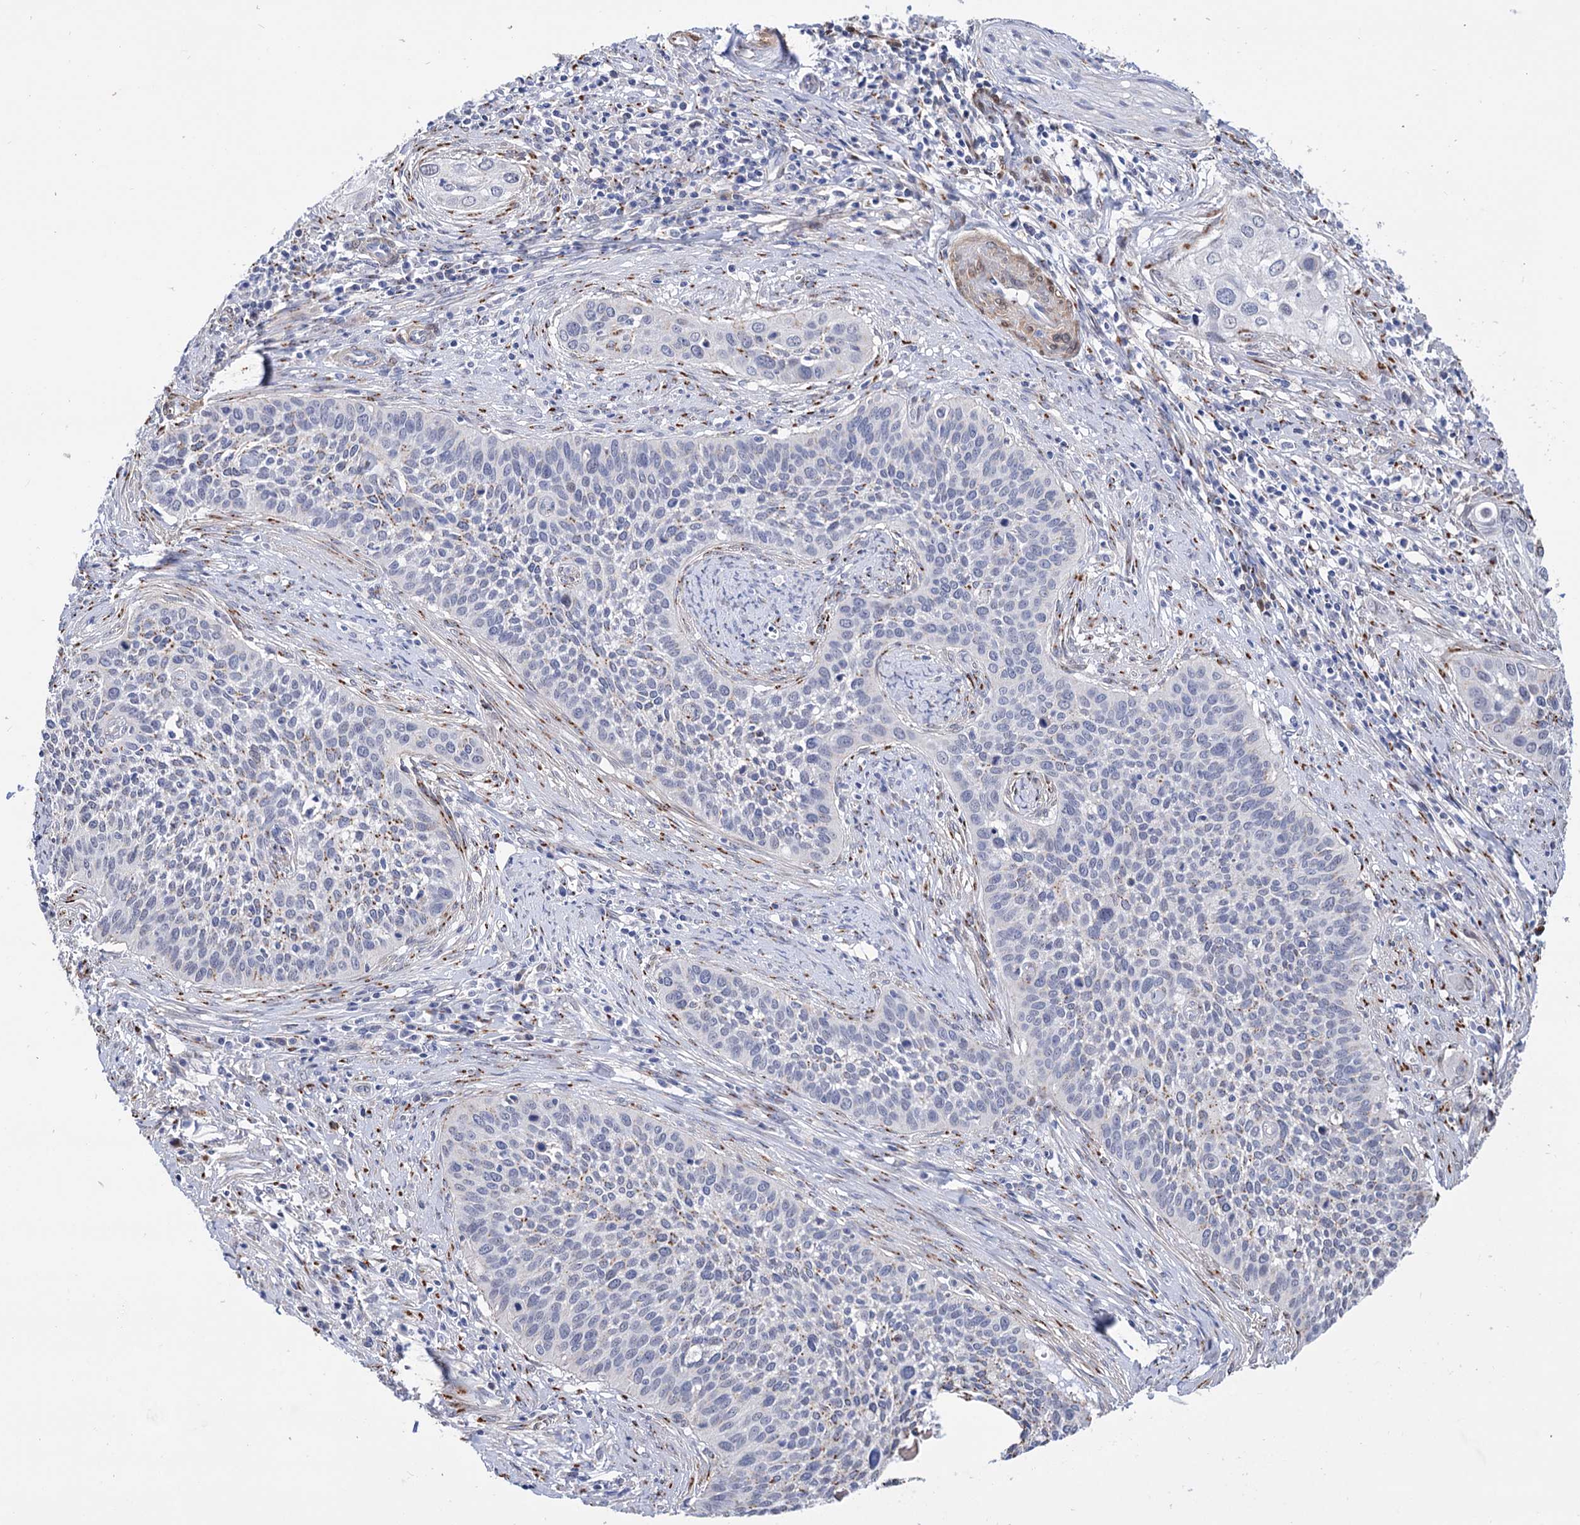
{"staining": {"intensity": "moderate", "quantity": "<25%", "location": "cytoplasmic/membranous"}, "tissue": "cervical cancer", "cell_type": "Tumor cells", "image_type": "cancer", "snomed": [{"axis": "morphology", "description": "Squamous cell carcinoma, NOS"}, {"axis": "topography", "description": "Cervix"}], "caption": "An image of cervical squamous cell carcinoma stained for a protein reveals moderate cytoplasmic/membranous brown staining in tumor cells. The protein of interest is stained brown, and the nuclei are stained in blue (DAB (3,3'-diaminobenzidine) IHC with brightfield microscopy, high magnification).", "gene": "C11orf96", "patient": {"sex": "female", "age": 34}}